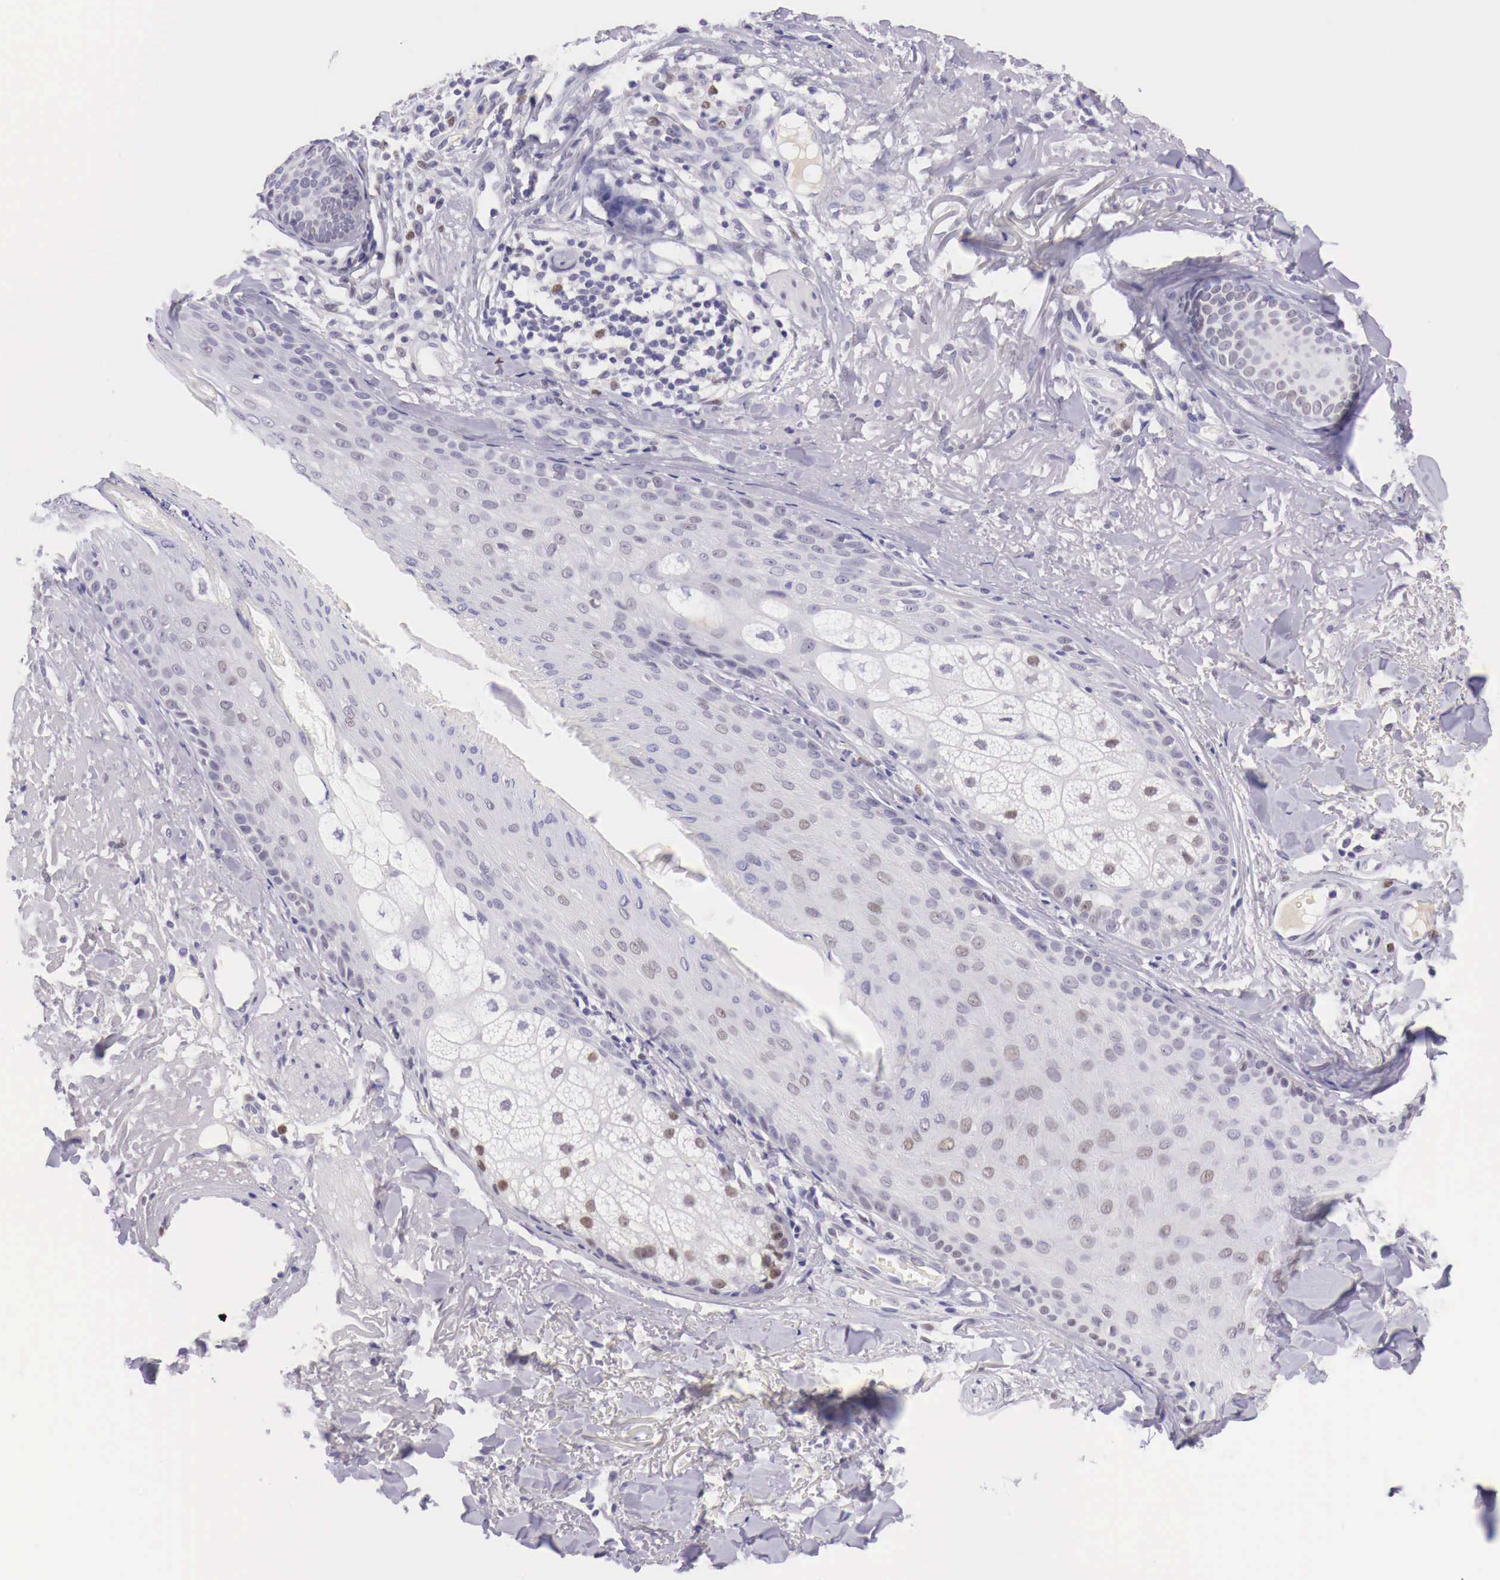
{"staining": {"intensity": "negative", "quantity": "none", "location": "none"}, "tissue": "skin cancer", "cell_type": "Tumor cells", "image_type": "cancer", "snomed": [{"axis": "morphology", "description": "Squamous cell carcinoma, NOS"}, {"axis": "topography", "description": "Skin"}], "caption": "Skin cancer was stained to show a protein in brown. There is no significant staining in tumor cells.", "gene": "BCL6", "patient": {"sex": "male", "age": 77}}